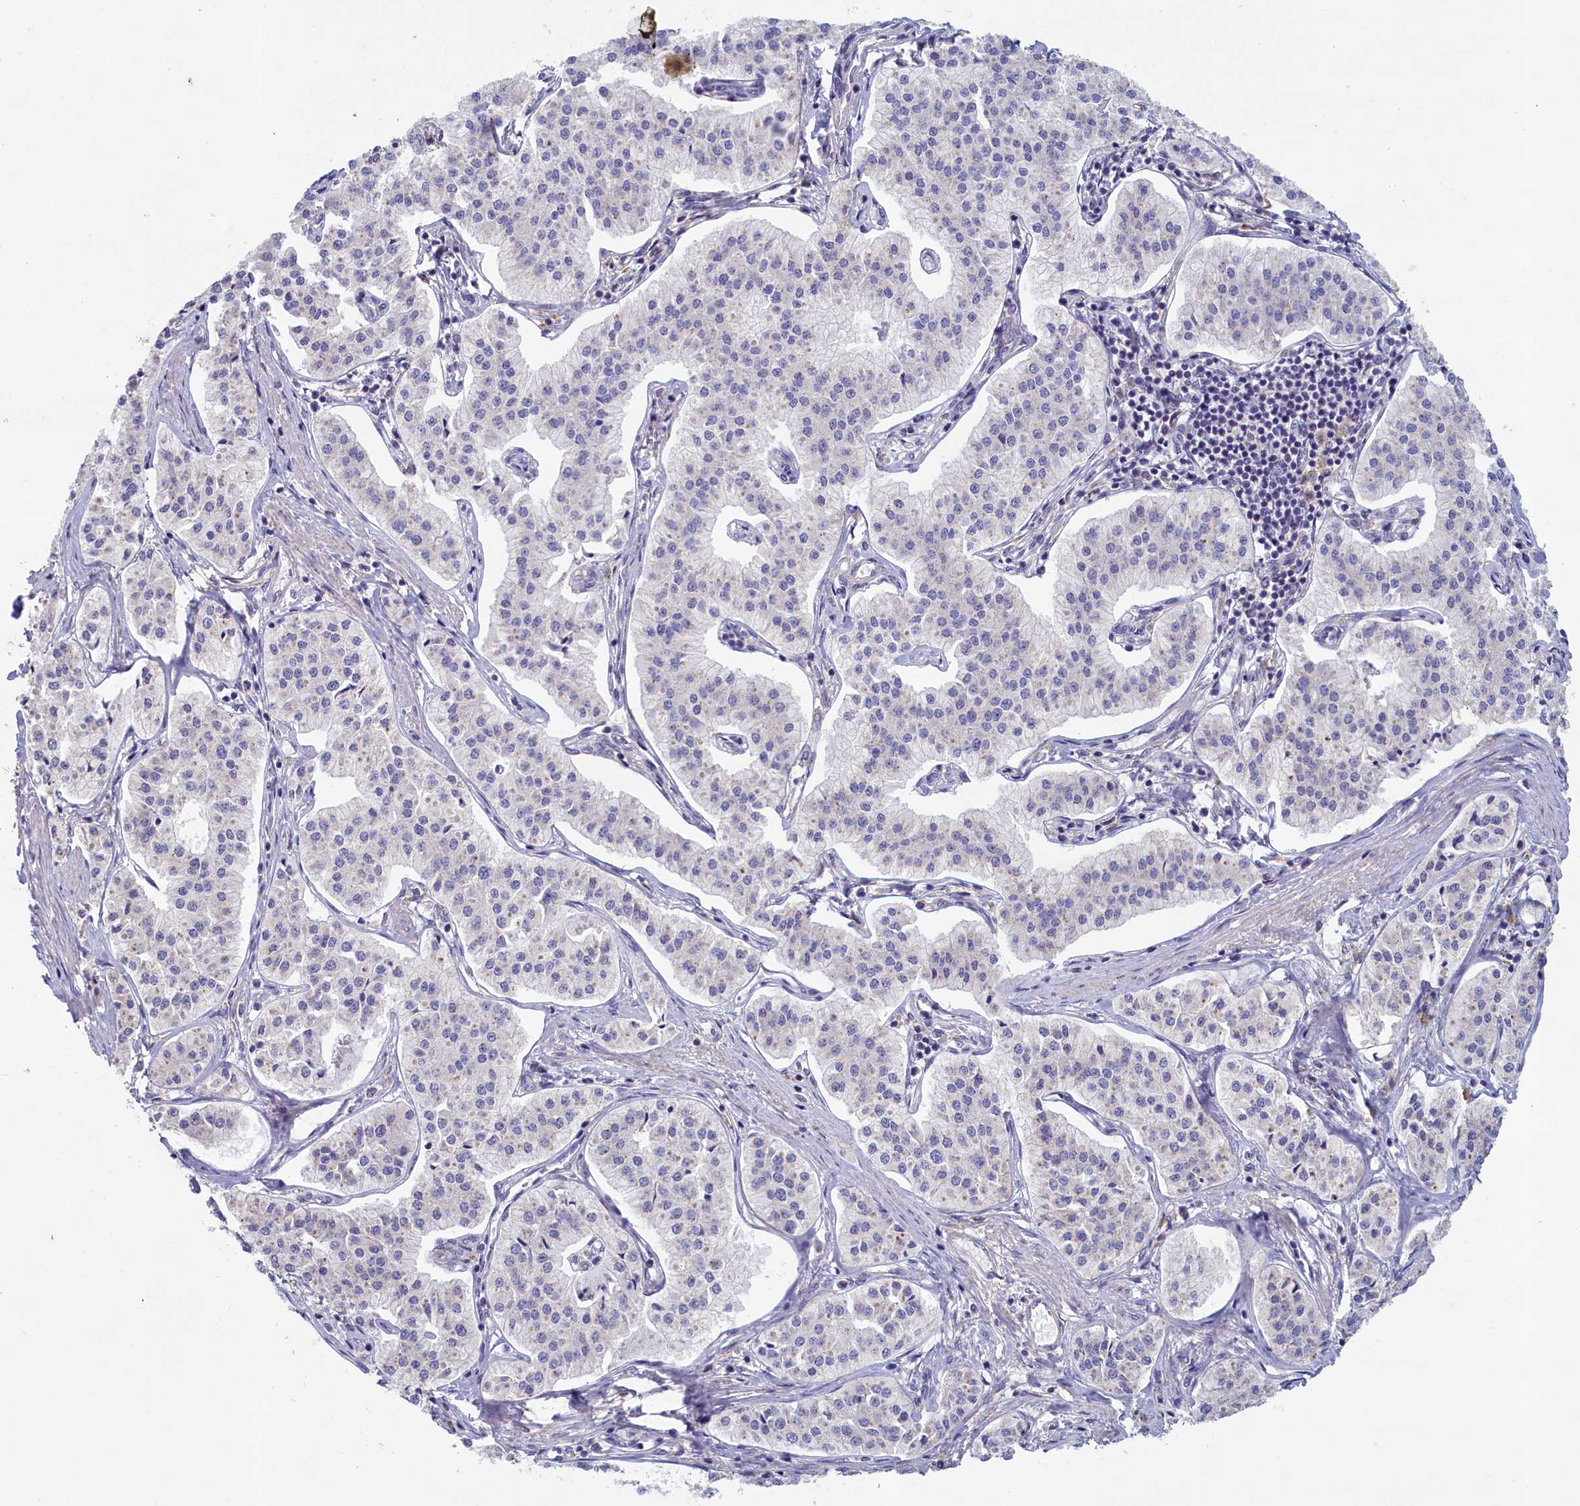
{"staining": {"intensity": "negative", "quantity": "none", "location": "none"}, "tissue": "pancreatic cancer", "cell_type": "Tumor cells", "image_type": "cancer", "snomed": [{"axis": "morphology", "description": "Adenocarcinoma, NOS"}, {"axis": "topography", "description": "Pancreas"}], "caption": "A photomicrograph of human pancreatic cancer (adenocarcinoma) is negative for staining in tumor cells.", "gene": "ATF7IP2", "patient": {"sex": "female", "age": 50}}